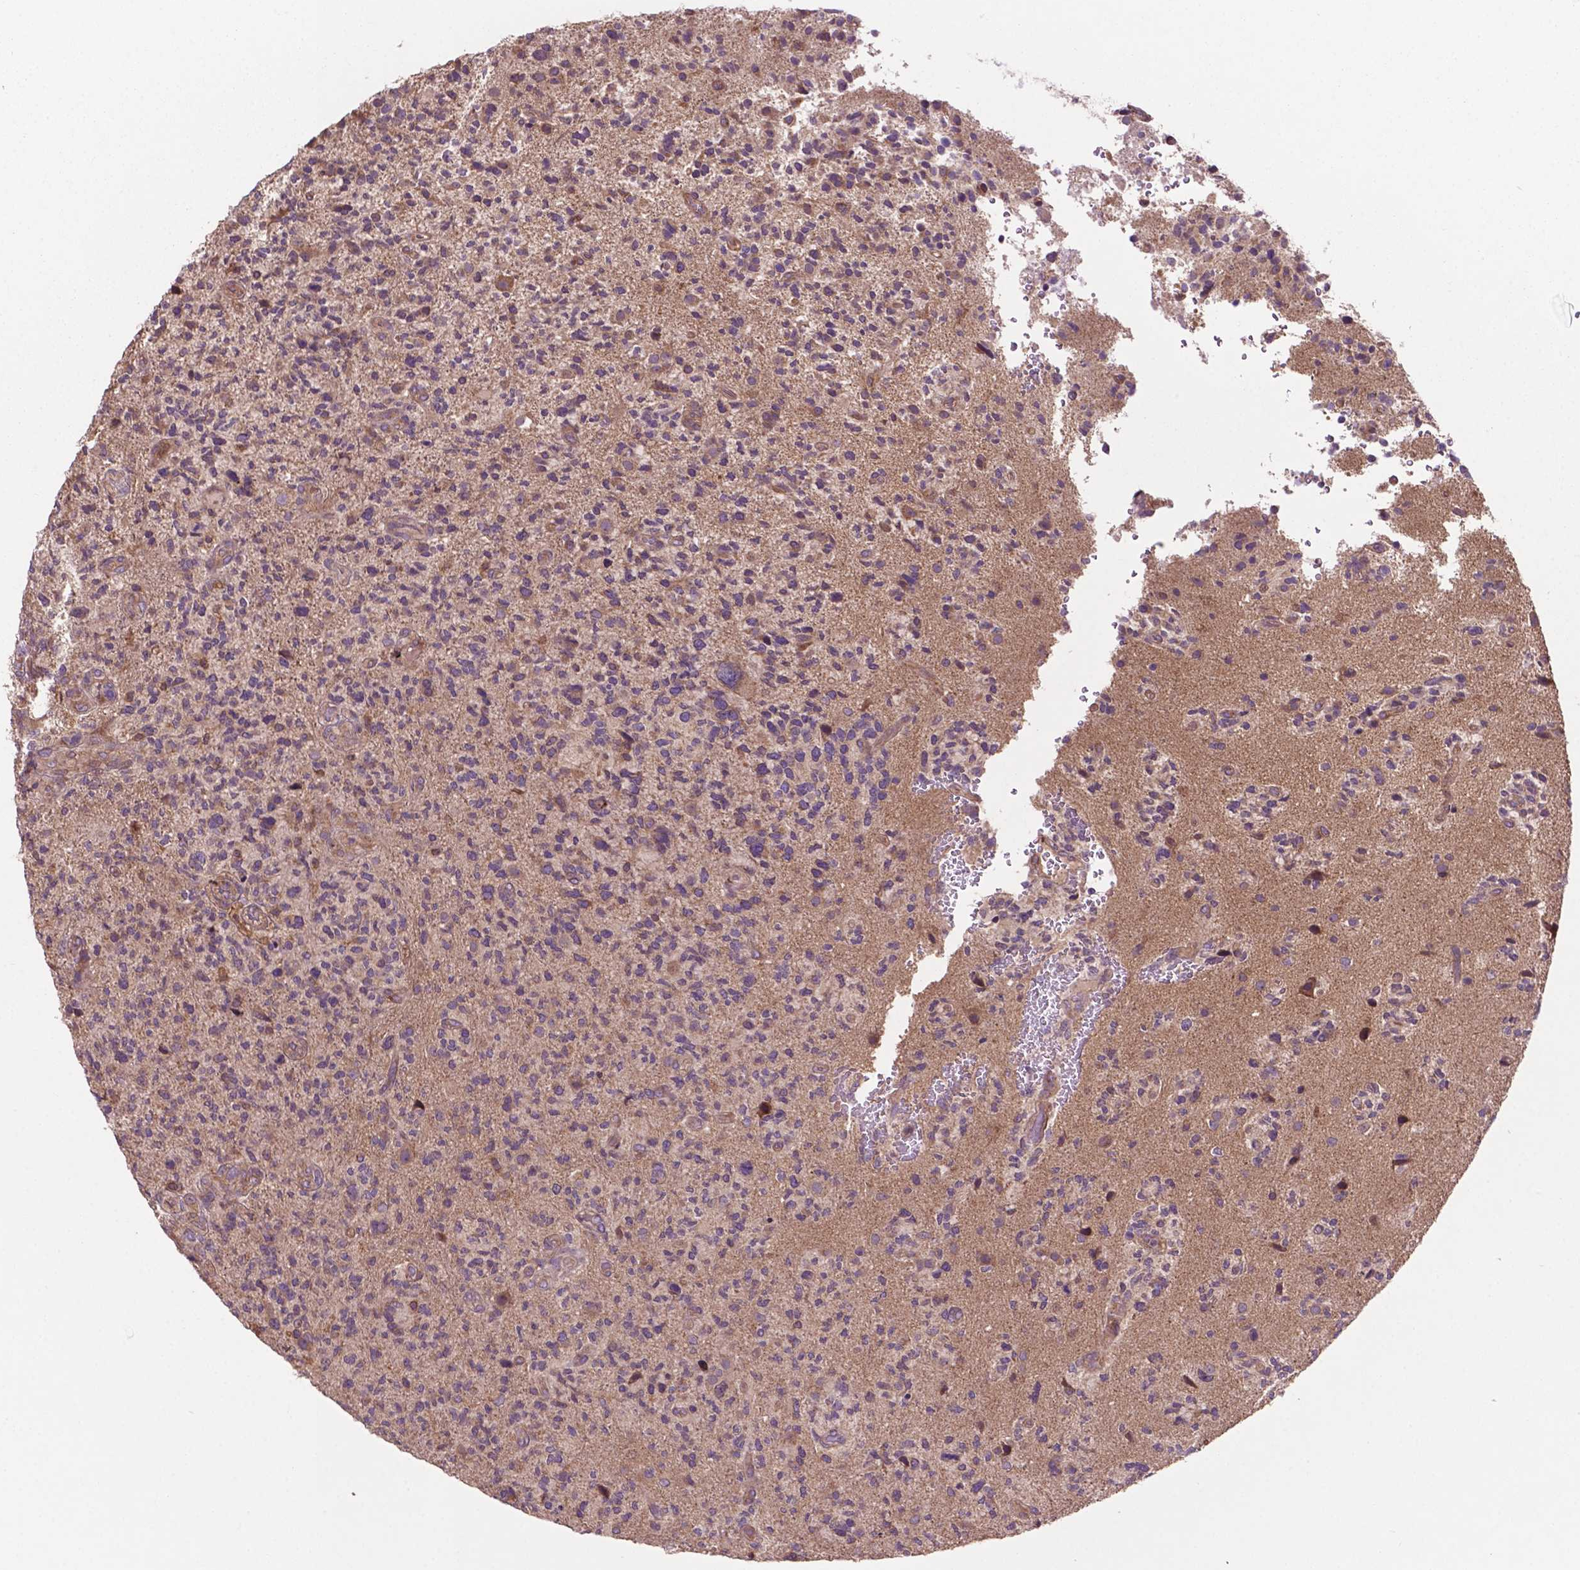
{"staining": {"intensity": "weak", "quantity": "<25%", "location": "cytoplasmic/membranous"}, "tissue": "glioma", "cell_type": "Tumor cells", "image_type": "cancer", "snomed": [{"axis": "morphology", "description": "Glioma, malignant, High grade"}, {"axis": "topography", "description": "Brain"}], "caption": "Immunohistochemical staining of glioma exhibits no significant expression in tumor cells.", "gene": "GJA9", "patient": {"sex": "female", "age": 71}}